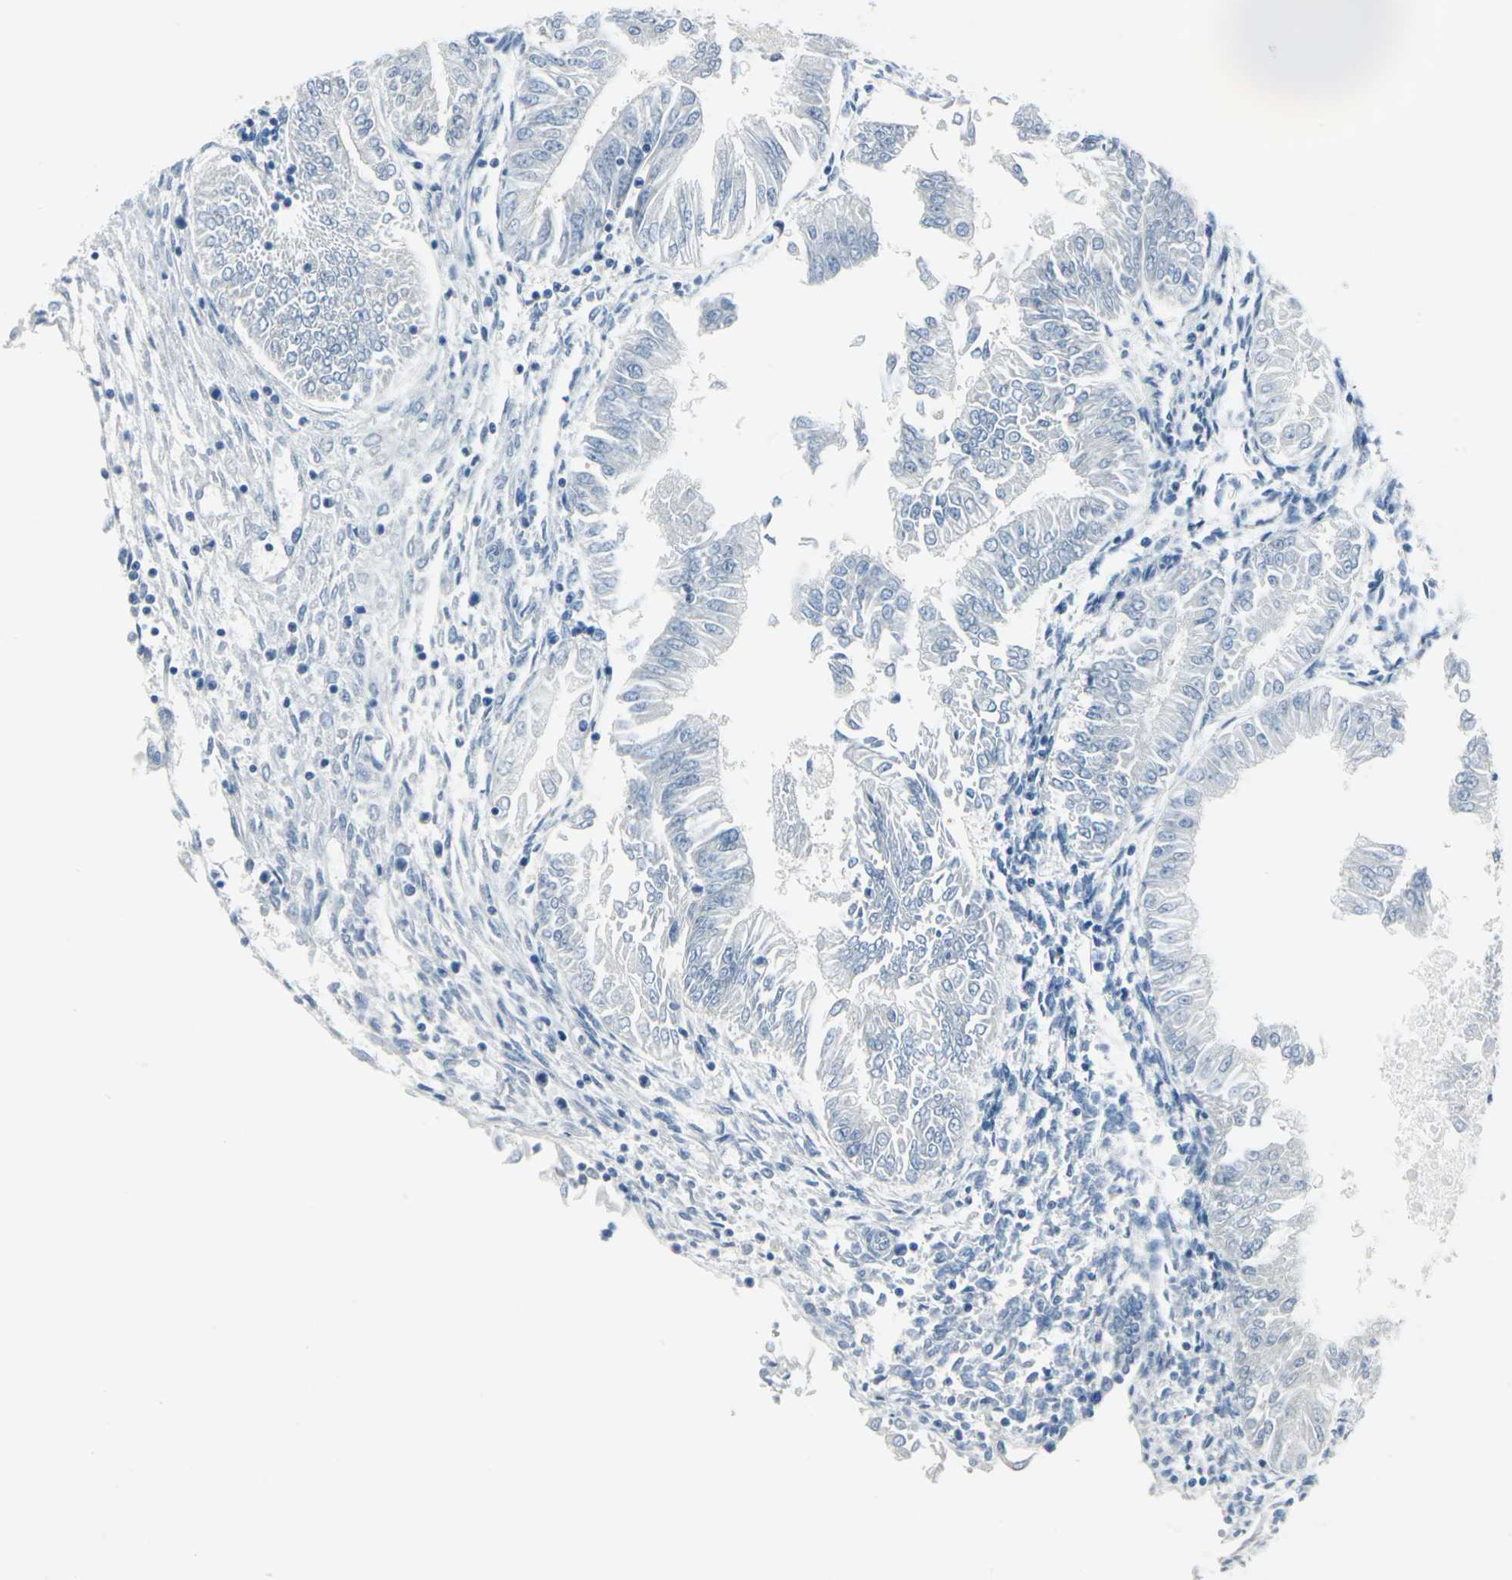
{"staining": {"intensity": "negative", "quantity": "none", "location": "none"}, "tissue": "endometrial cancer", "cell_type": "Tumor cells", "image_type": "cancer", "snomed": [{"axis": "morphology", "description": "Adenocarcinoma, NOS"}, {"axis": "topography", "description": "Endometrium"}], "caption": "This is an immunohistochemistry (IHC) micrograph of endometrial adenocarcinoma. There is no staining in tumor cells.", "gene": "SFN", "patient": {"sex": "female", "age": 53}}